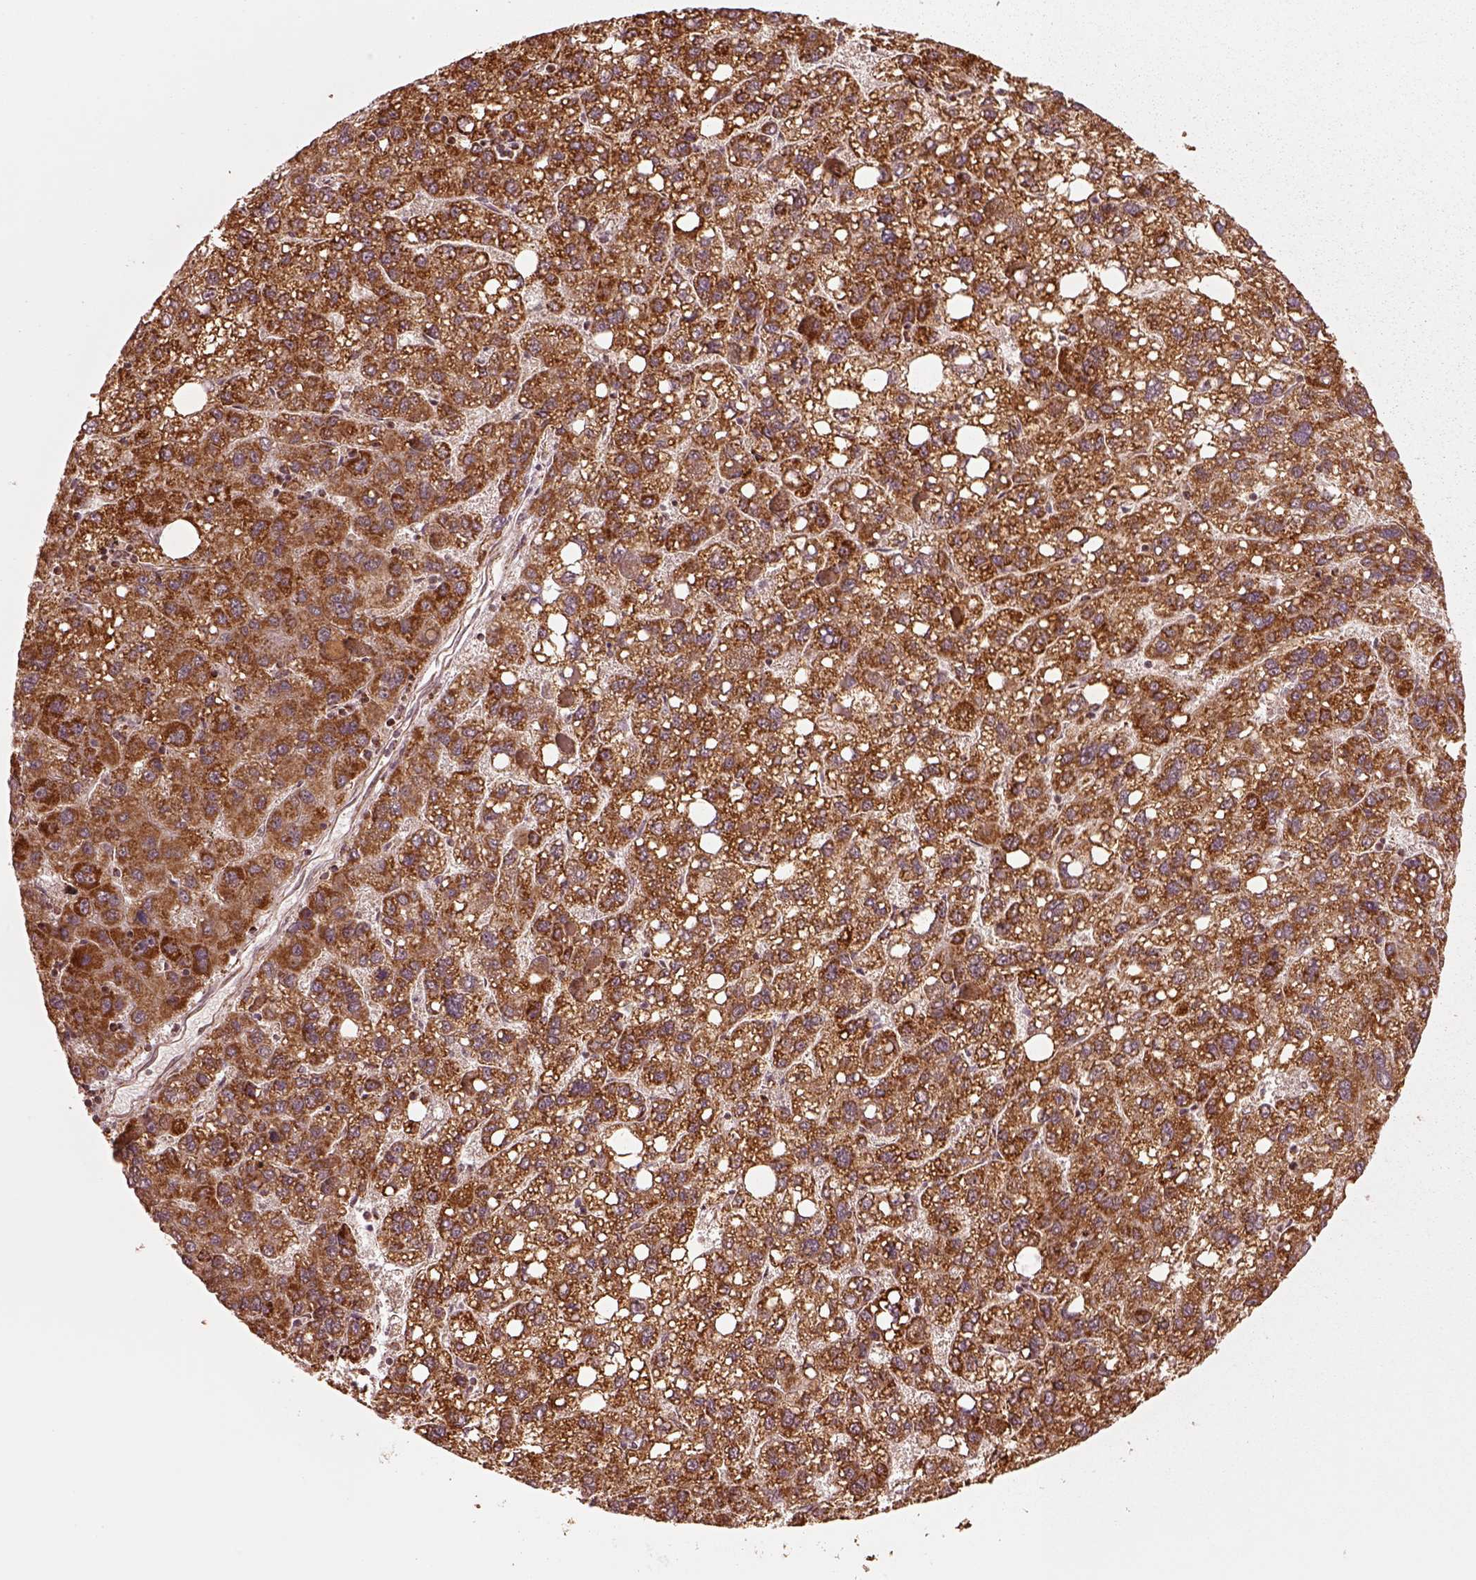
{"staining": {"intensity": "strong", "quantity": ">75%", "location": "cytoplasmic/membranous"}, "tissue": "liver cancer", "cell_type": "Tumor cells", "image_type": "cancer", "snomed": [{"axis": "morphology", "description": "Carcinoma, Hepatocellular, NOS"}, {"axis": "topography", "description": "Liver"}], "caption": "Strong cytoplasmic/membranous protein positivity is present in about >75% of tumor cells in hepatocellular carcinoma (liver).", "gene": "SEL1L3", "patient": {"sex": "female", "age": 82}}